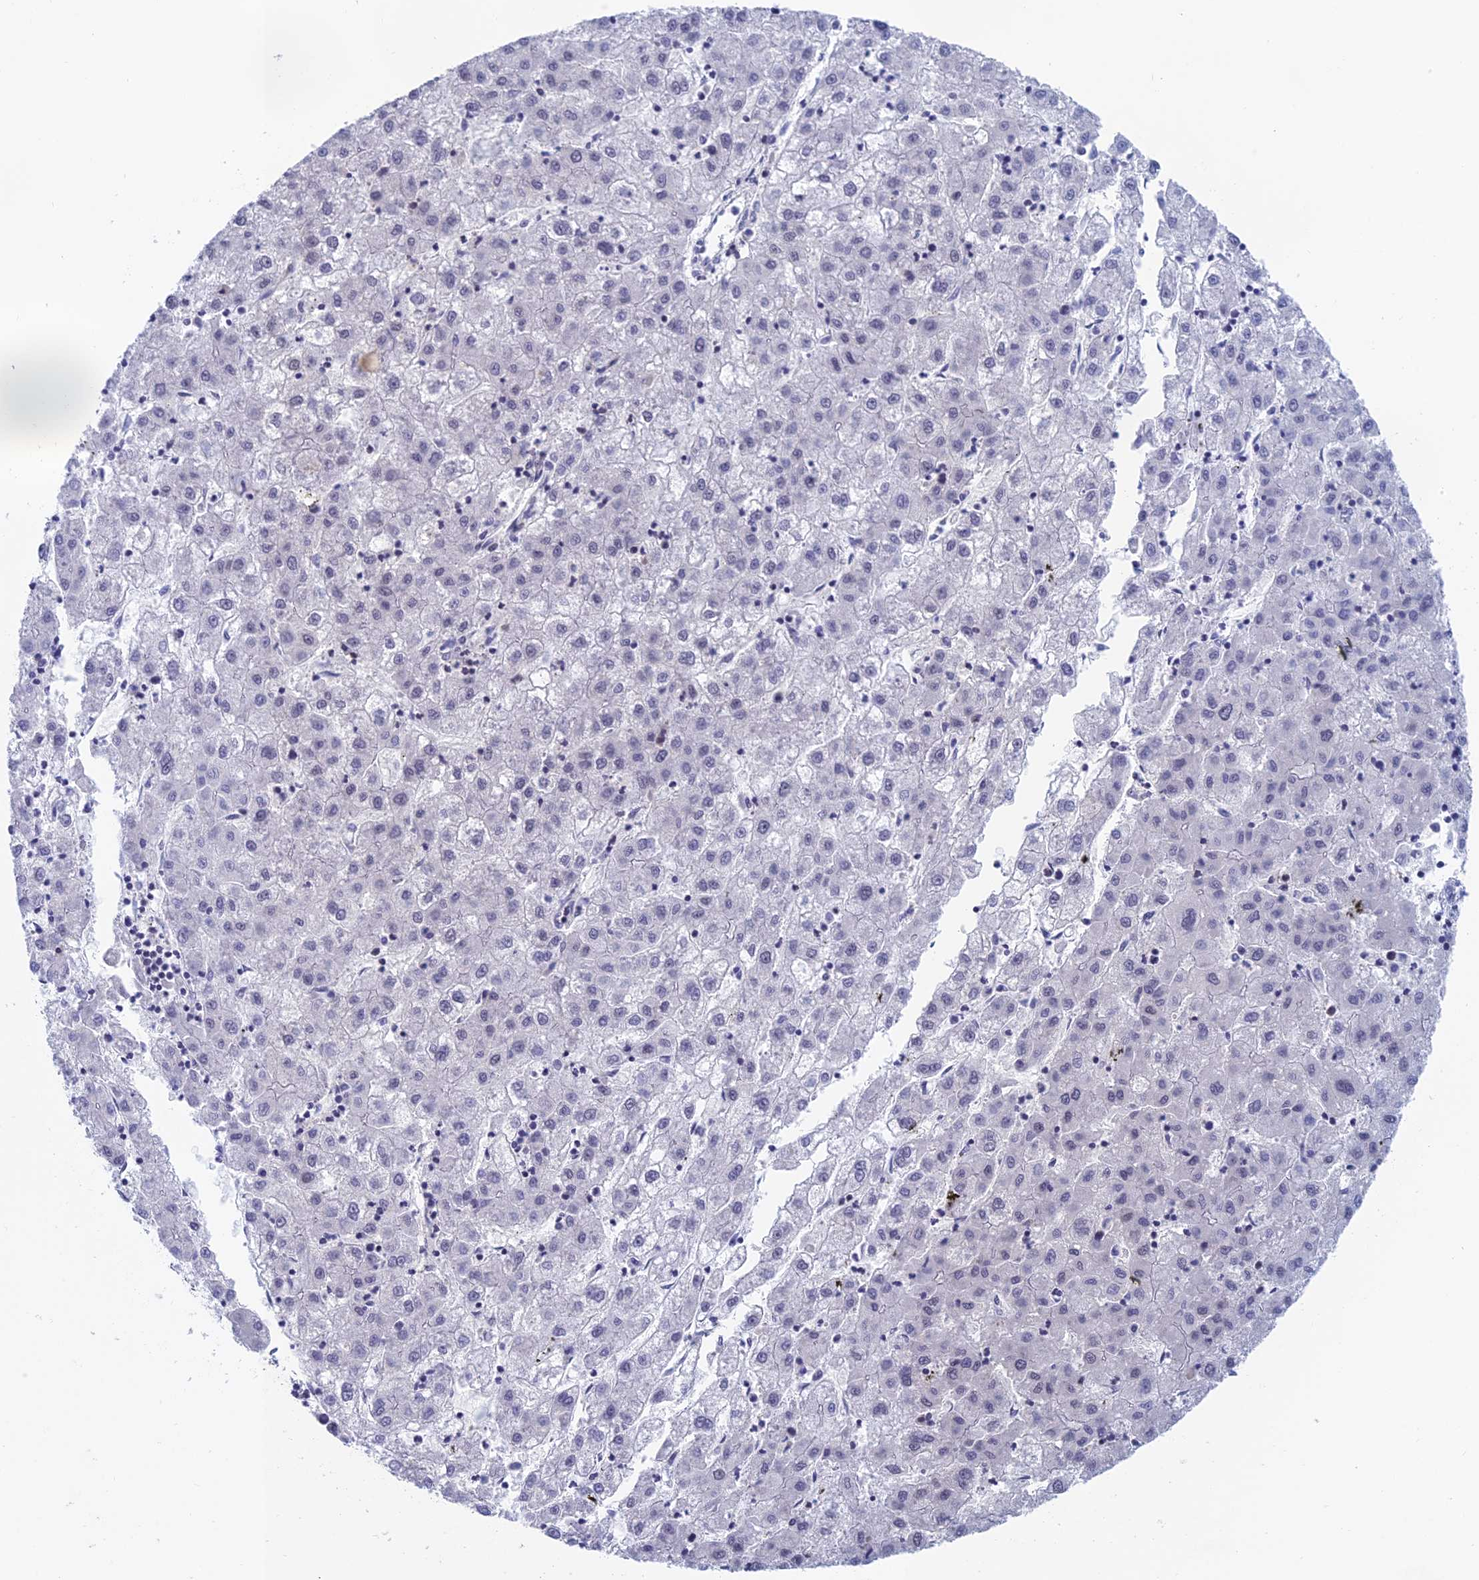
{"staining": {"intensity": "negative", "quantity": "none", "location": "none"}, "tissue": "liver cancer", "cell_type": "Tumor cells", "image_type": "cancer", "snomed": [{"axis": "morphology", "description": "Carcinoma, Hepatocellular, NOS"}, {"axis": "topography", "description": "Liver"}], "caption": "The photomicrograph reveals no significant positivity in tumor cells of liver cancer.", "gene": "NABP2", "patient": {"sex": "male", "age": 72}}